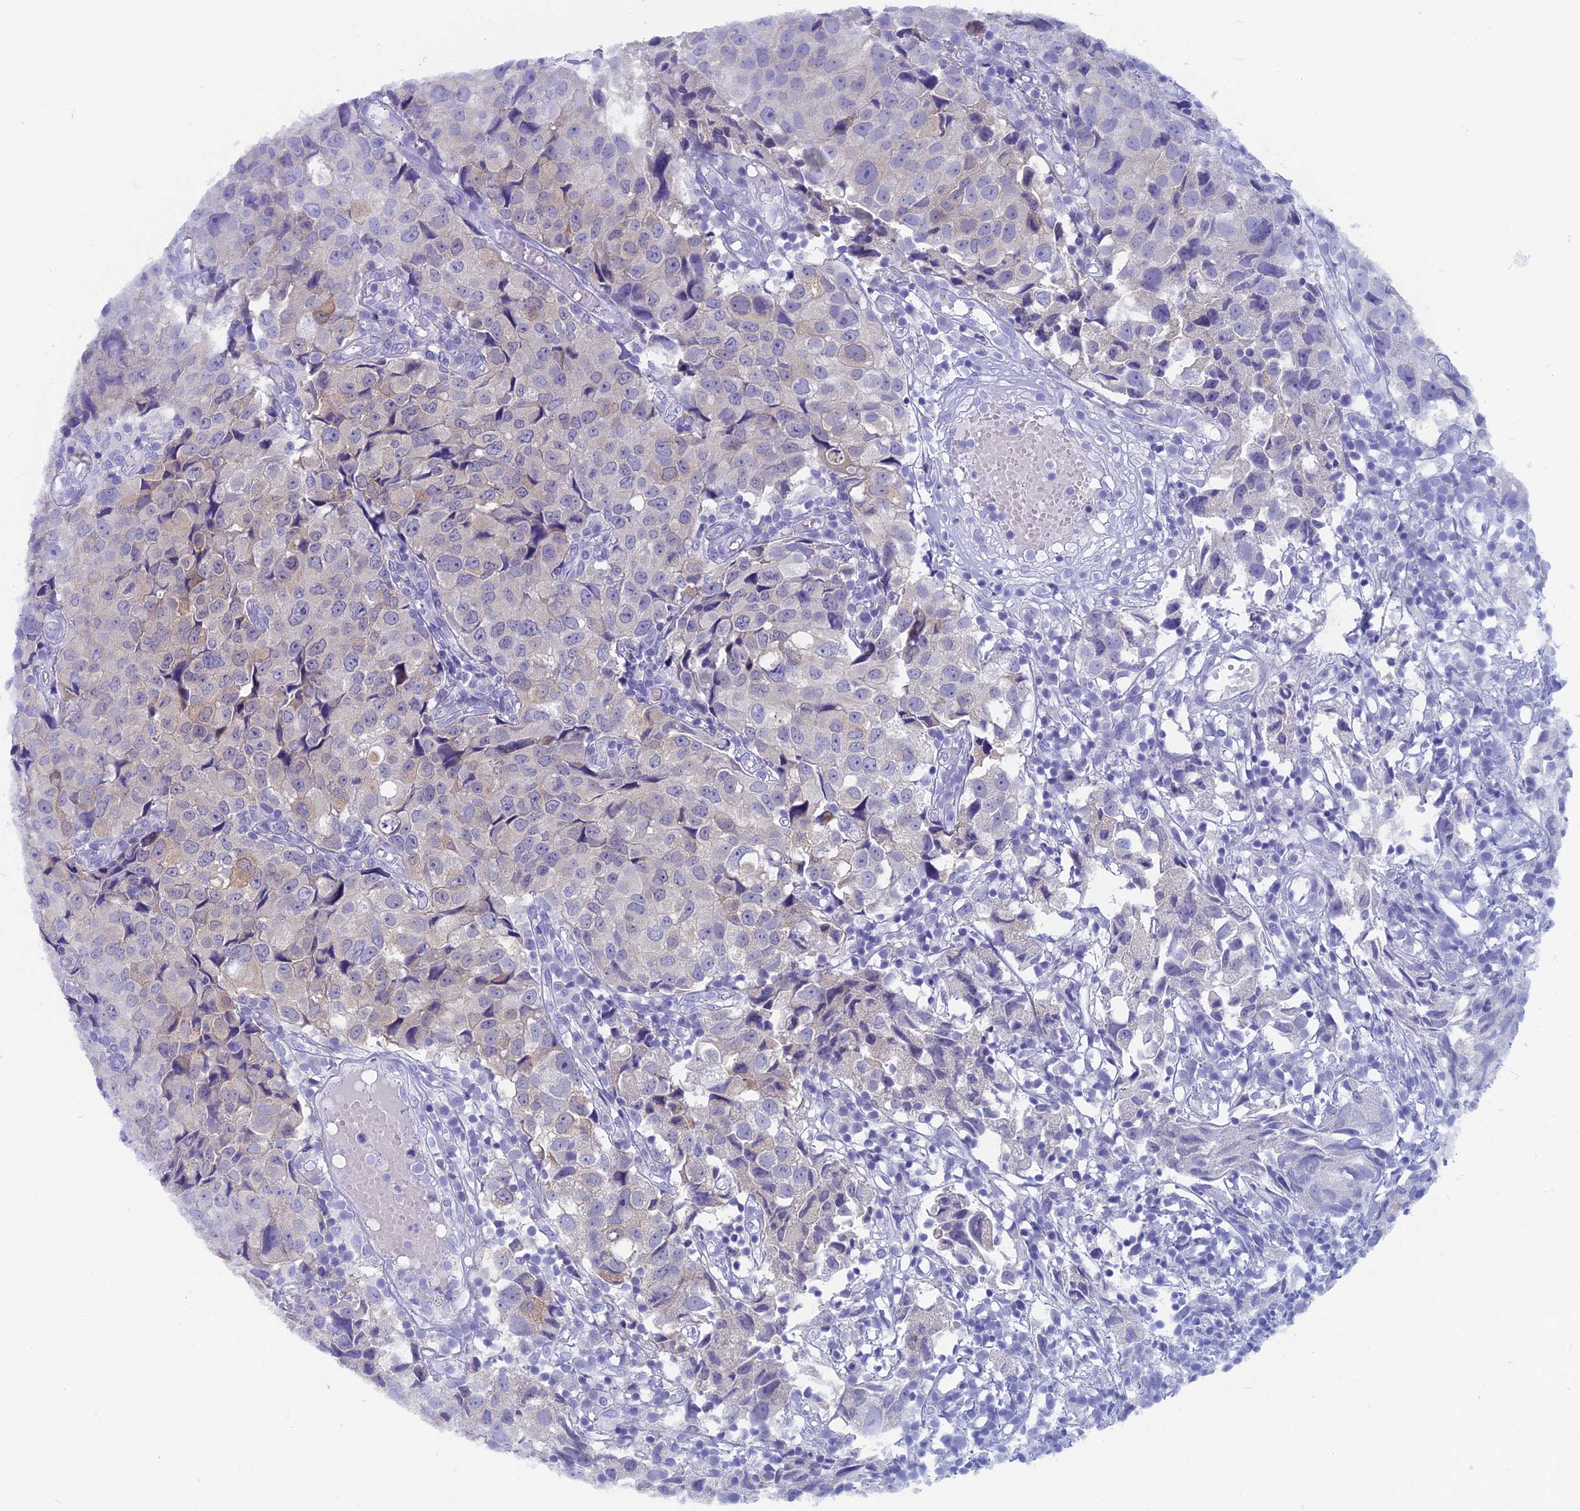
{"staining": {"intensity": "weak", "quantity": "<25%", "location": "cytoplasmic/membranous"}, "tissue": "urothelial cancer", "cell_type": "Tumor cells", "image_type": "cancer", "snomed": [{"axis": "morphology", "description": "Urothelial carcinoma, High grade"}, {"axis": "topography", "description": "Urinary bladder"}], "caption": "This is an immunohistochemistry image of human high-grade urothelial carcinoma. There is no staining in tumor cells.", "gene": "CAPS", "patient": {"sex": "female", "age": 75}}